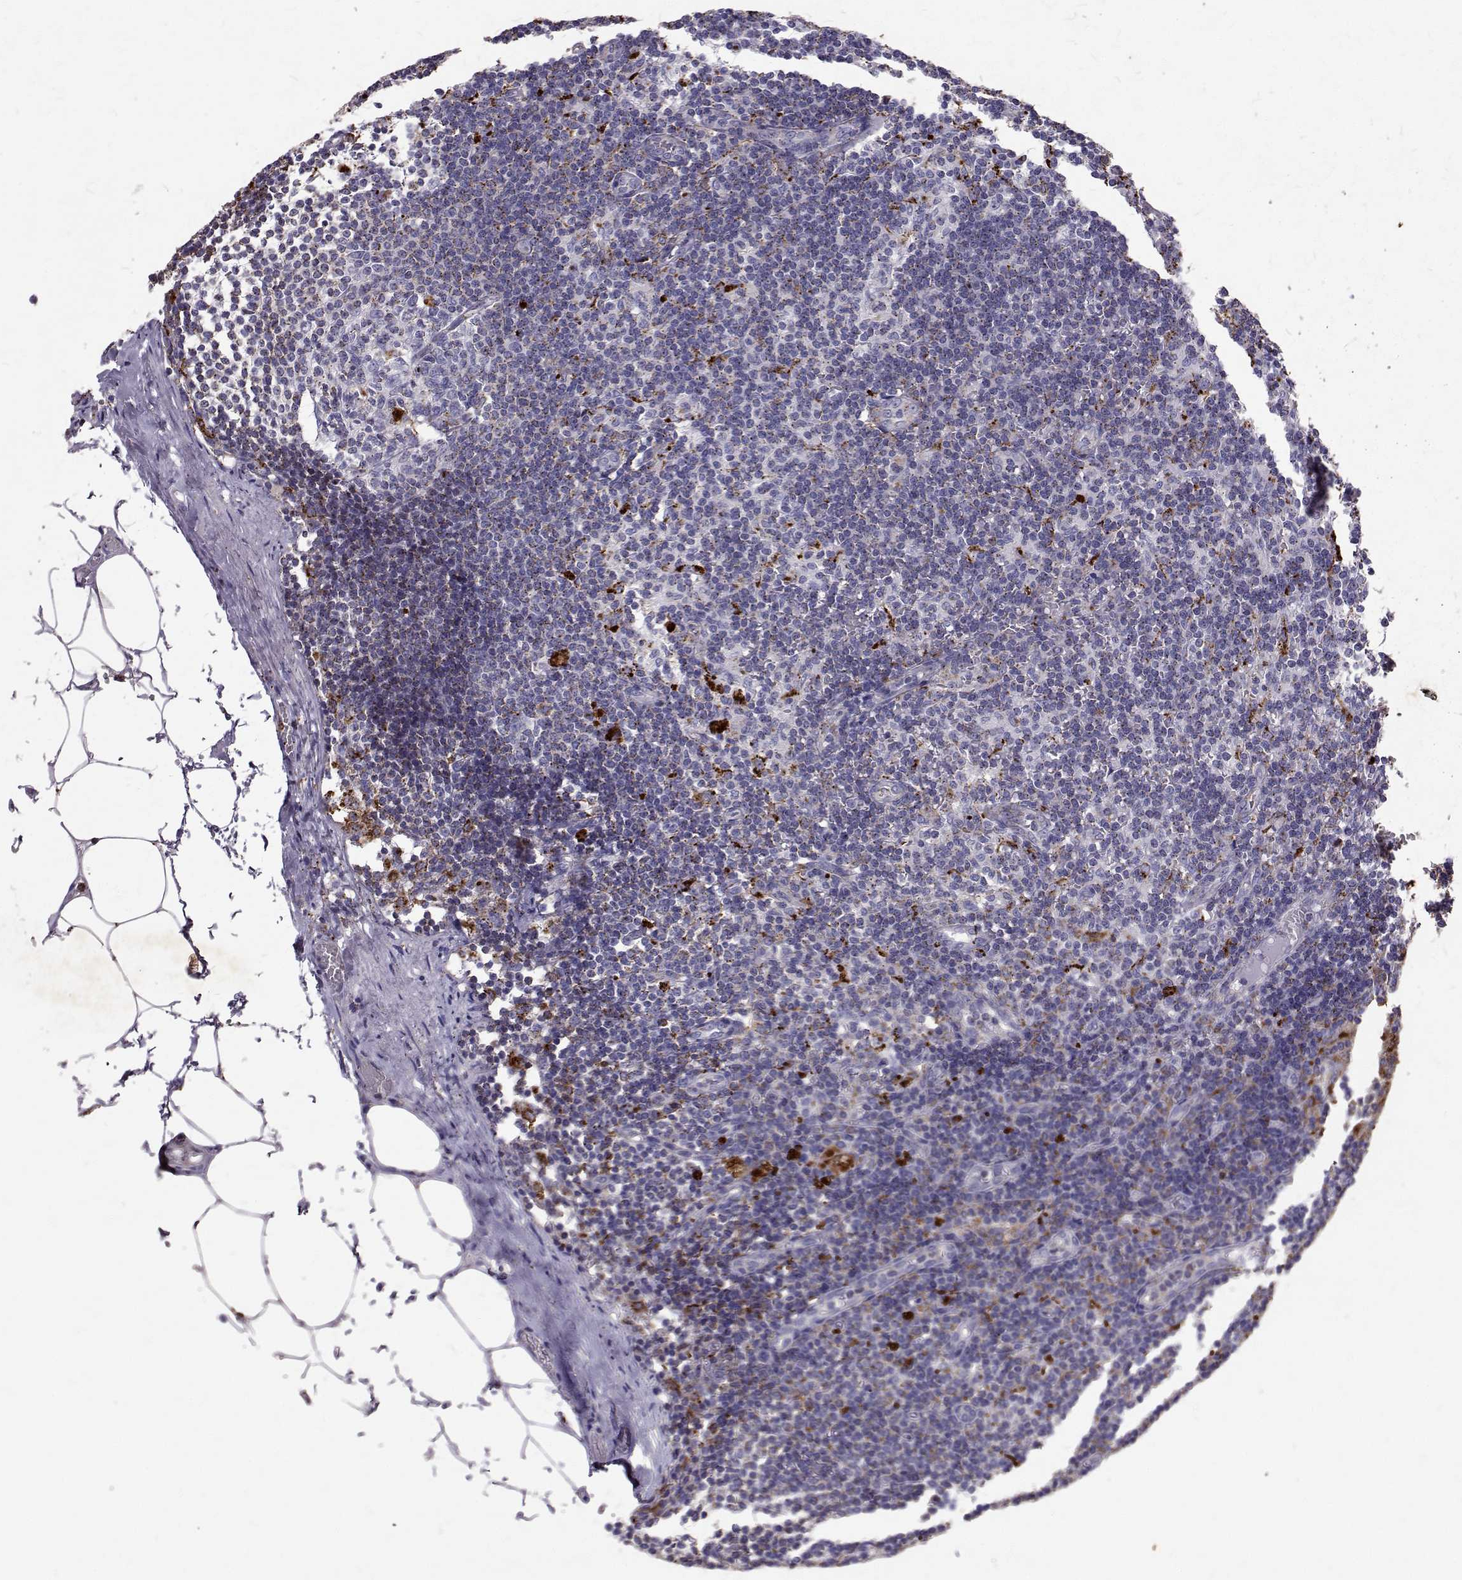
{"staining": {"intensity": "moderate", "quantity": "<25%", "location": "cytoplasmic/membranous"}, "tissue": "lymph node", "cell_type": "Germinal center cells", "image_type": "normal", "snomed": [{"axis": "morphology", "description": "Normal tissue, NOS"}, {"axis": "topography", "description": "Lymph node"}], "caption": "Lymph node stained with a protein marker displays moderate staining in germinal center cells.", "gene": "TPP1", "patient": {"sex": "female", "age": 69}}